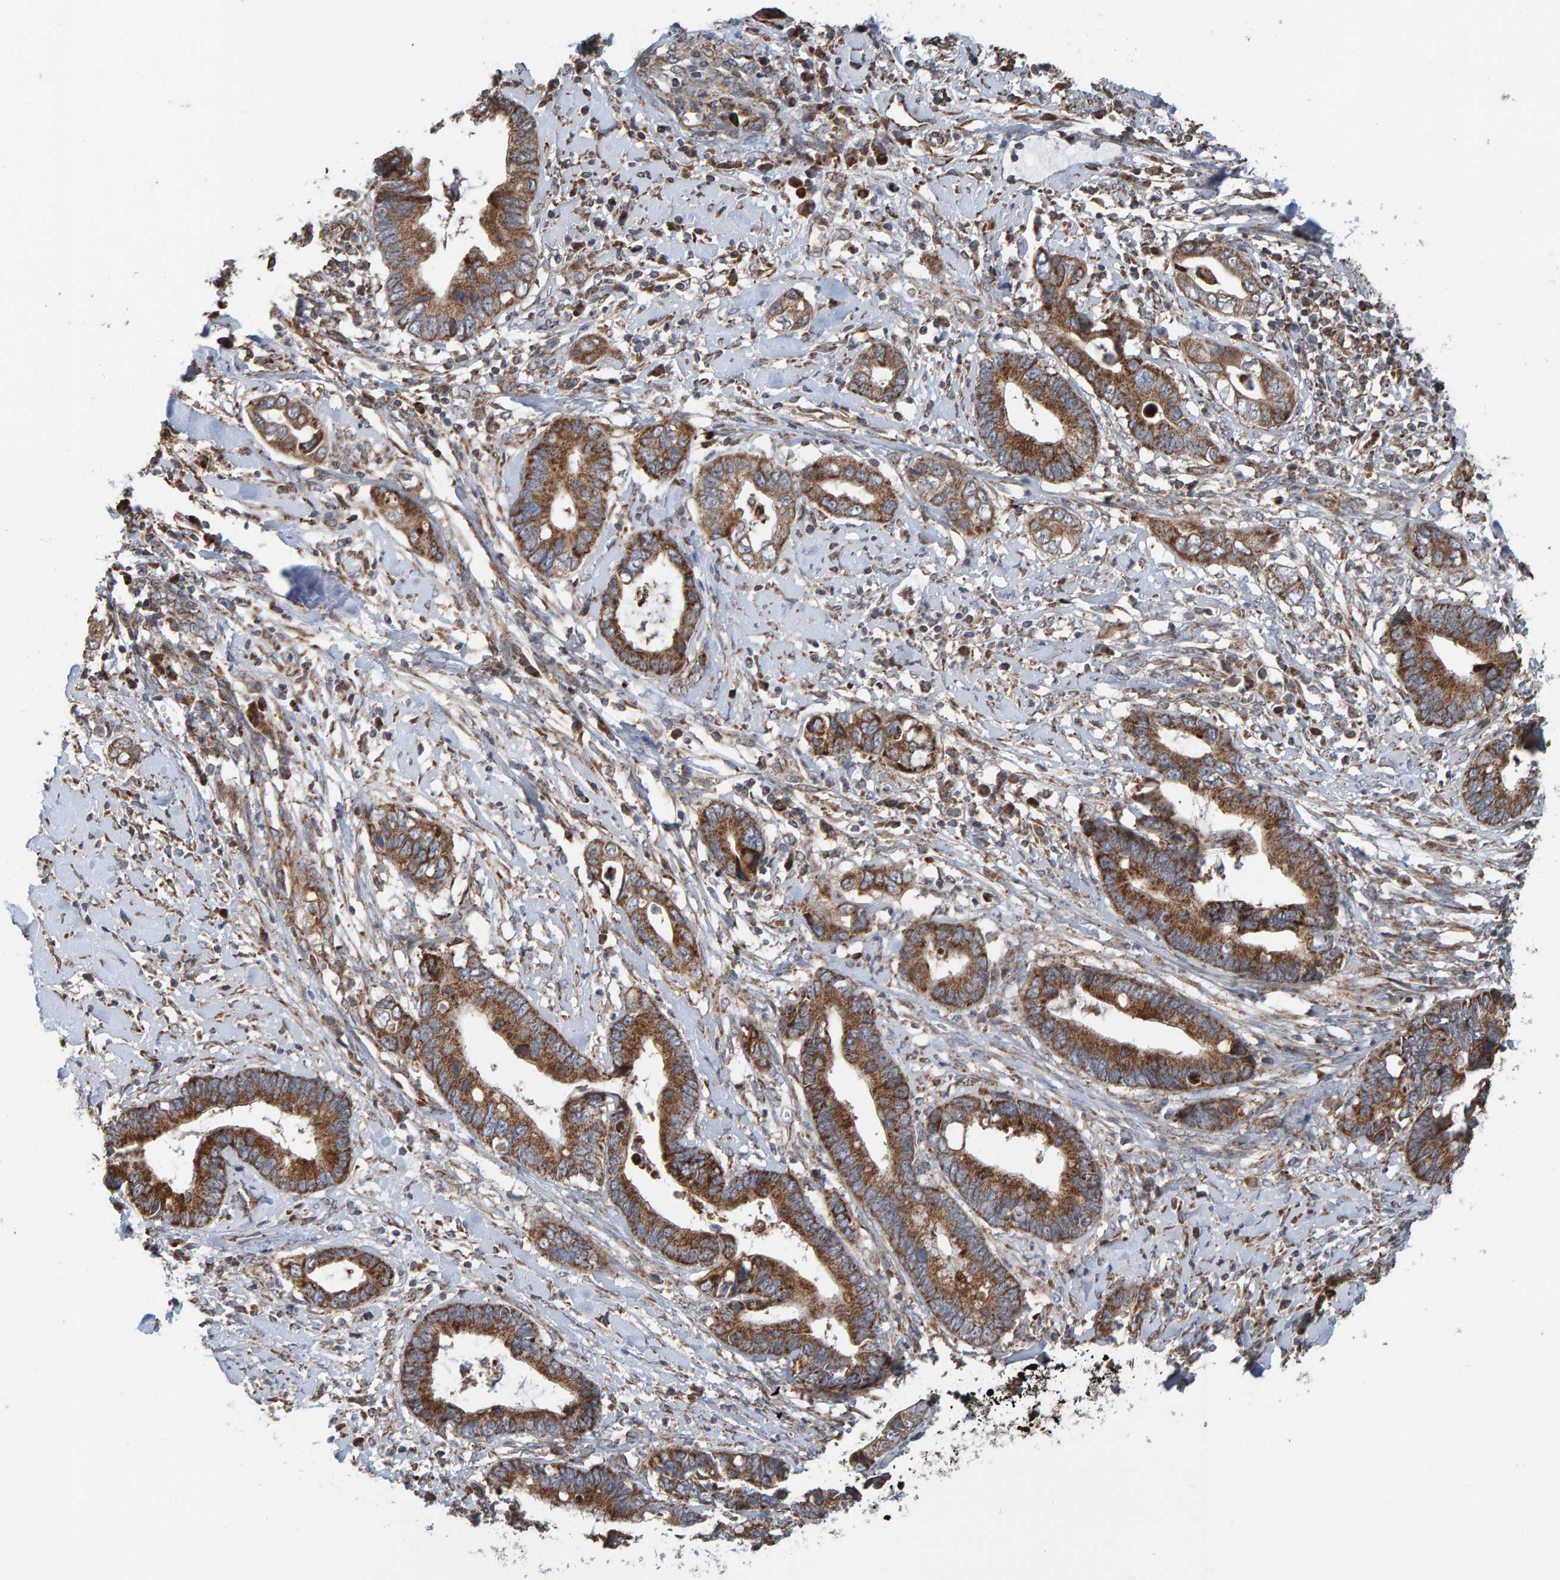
{"staining": {"intensity": "strong", "quantity": ">75%", "location": "cytoplasmic/membranous"}, "tissue": "cervical cancer", "cell_type": "Tumor cells", "image_type": "cancer", "snomed": [{"axis": "morphology", "description": "Adenocarcinoma, NOS"}, {"axis": "topography", "description": "Cervix"}], "caption": "Cervical adenocarcinoma stained with a protein marker exhibits strong staining in tumor cells.", "gene": "MRPL45", "patient": {"sex": "female", "age": 44}}